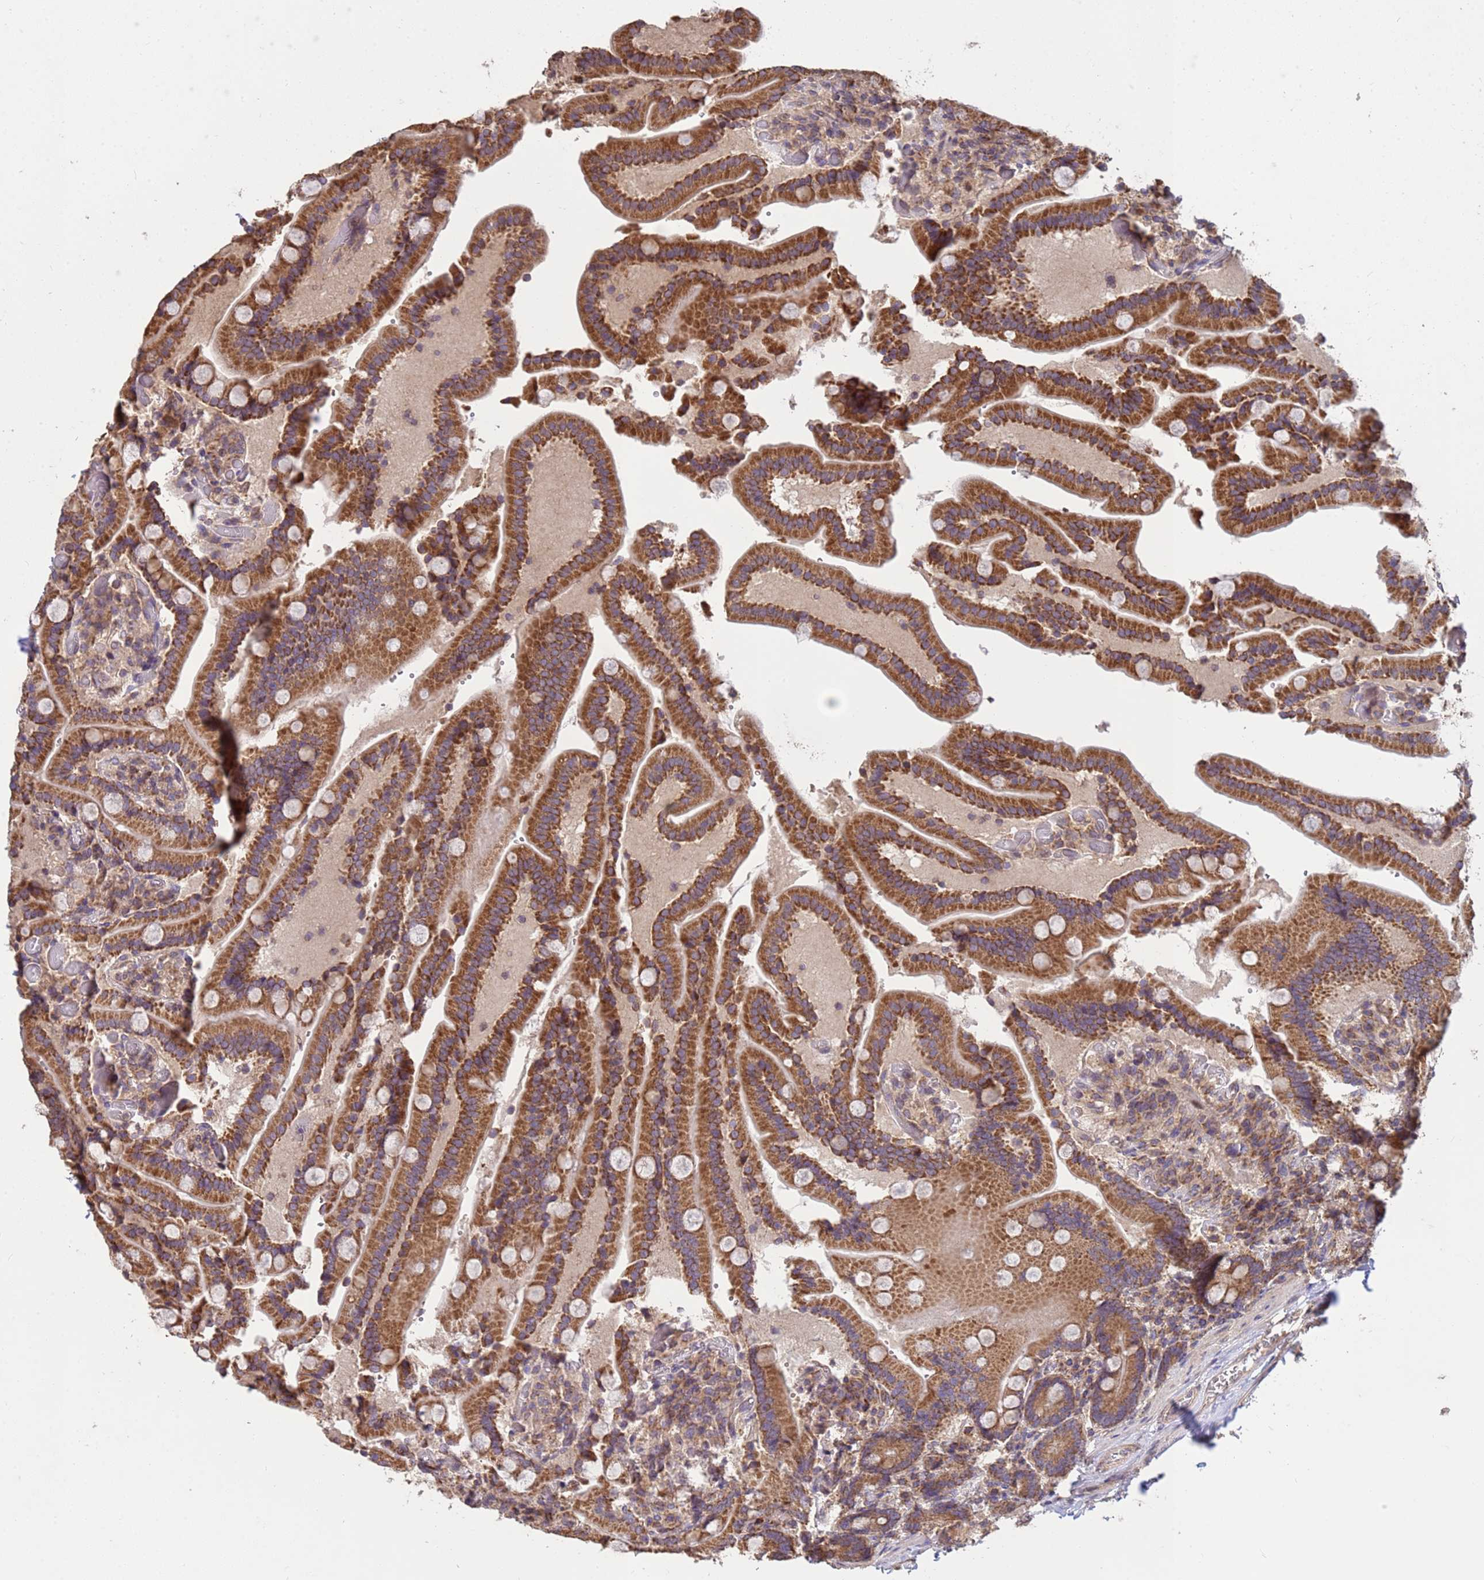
{"staining": {"intensity": "strong", "quantity": ">75%", "location": "cytoplasmic/membranous"}, "tissue": "duodenum", "cell_type": "Glandular cells", "image_type": "normal", "snomed": [{"axis": "morphology", "description": "Normal tissue, NOS"}, {"axis": "topography", "description": "Duodenum"}], "caption": "DAB (3,3'-diaminobenzidine) immunohistochemical staining of unremarkable human duodenum displays strong cytoplasmic/membranous protein expression in approximately >75% of glandular cells. The protein is stained brown, and the nuclei are stained in blue (DAB (3,3'-diaminobenzidine) IHC with brightfield microscopy, high magnification).", "gene": "P2RX7", "patient": {"sex": "female", "age": 62}}